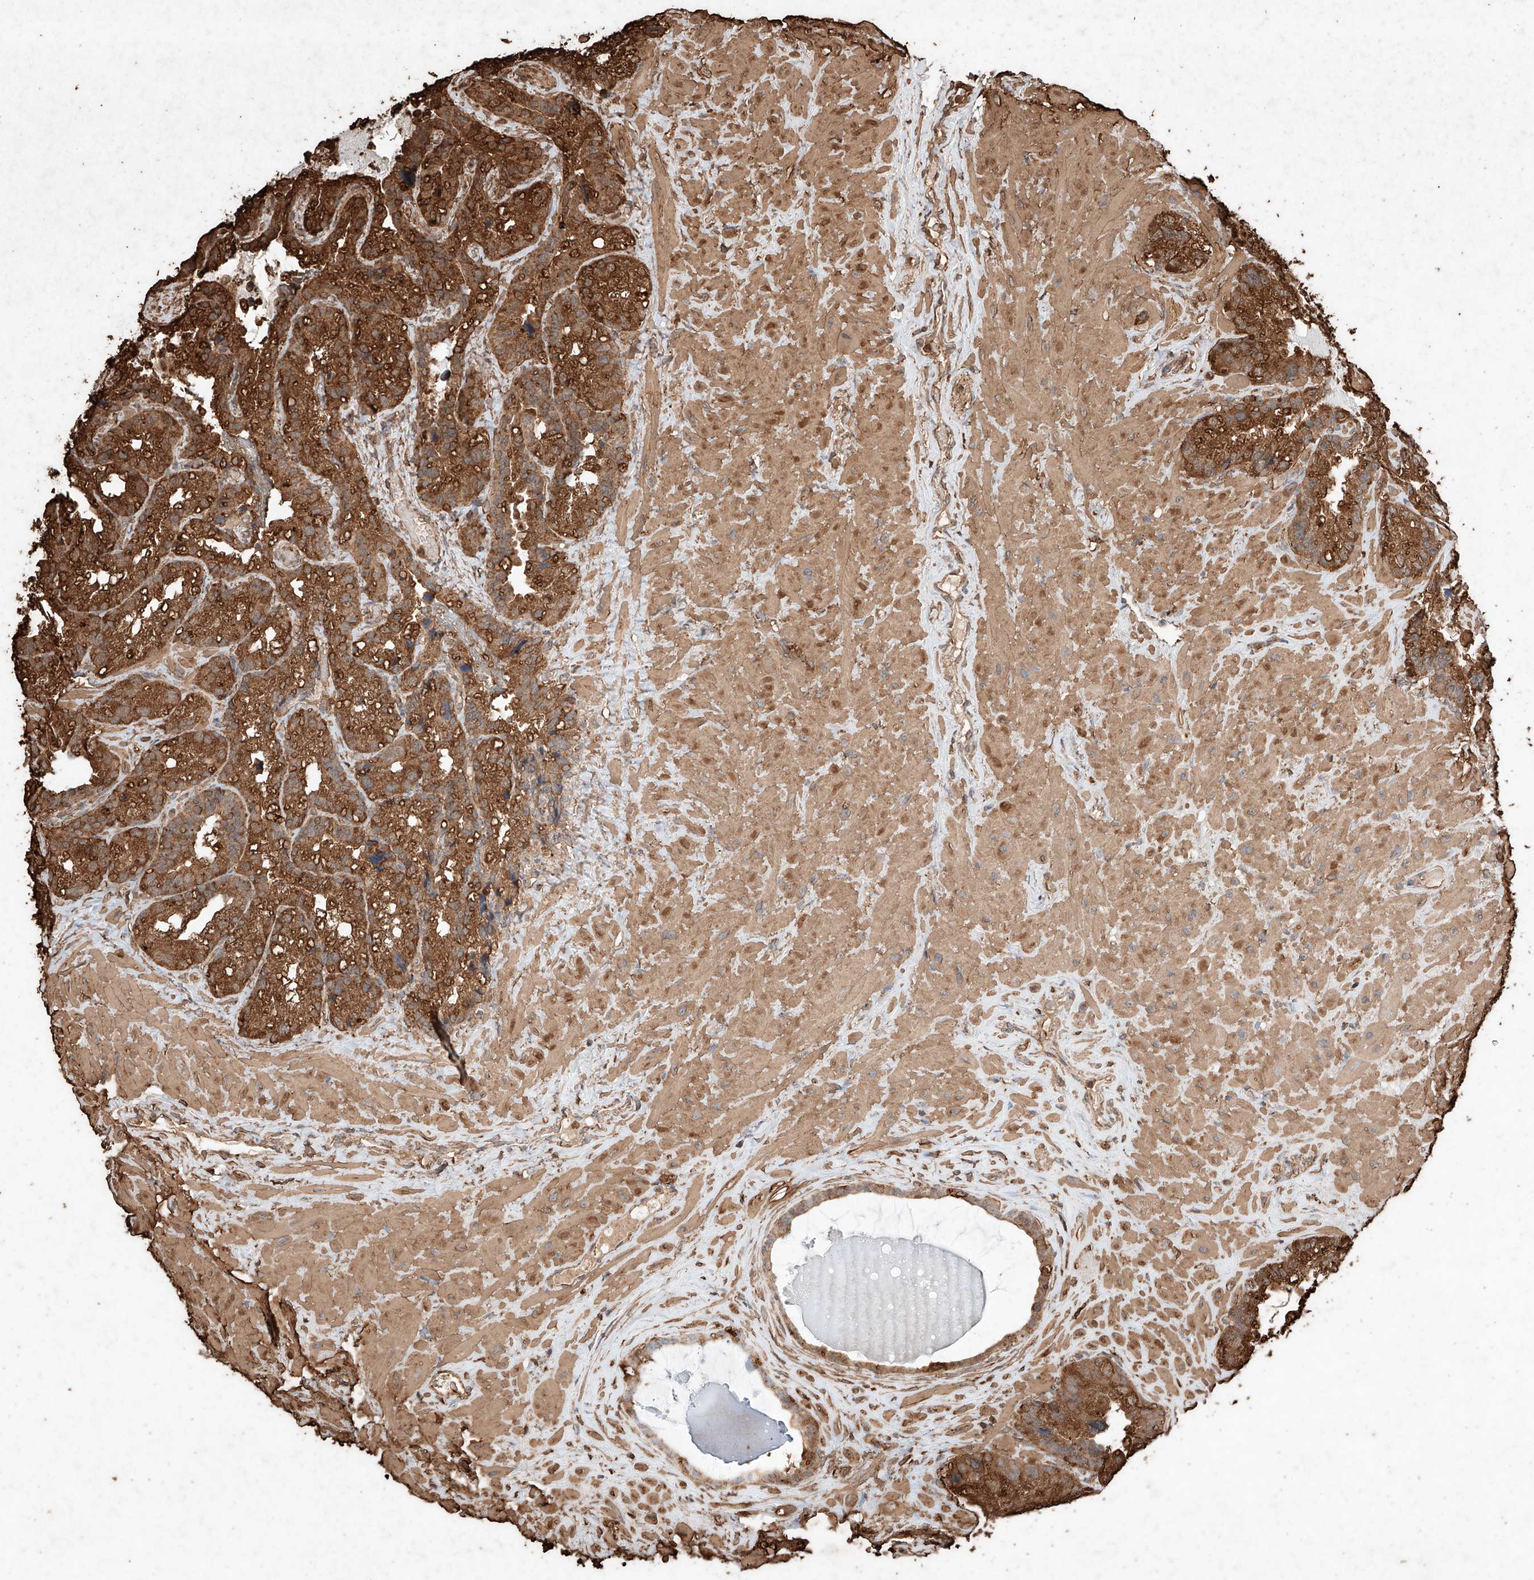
{"staining": {"intensity": "strong", "quantity": ">75%", "location": "cytoplasmic/membranous"}, "tissue": "seminal vesicle", "cell_type": "Glandular cells", "image_type": "normal", "snomed": [{"axis": "morphology", "description": "Normal tissue, NOS"}, {"axis": "topography", "description": "Prostate"}, {"axis": "topography", "description": "Seminal veicle"}], "caption": "Protein staining by IHC reveals strong cytoplasmic/membranous positivity in approximately >75% of glandular cells in benign seminal vesicle. (IHC, brightfield microscopy, high magnification).", "gene": "M6PR", "patient": {"sex": "male", "age": 68}}